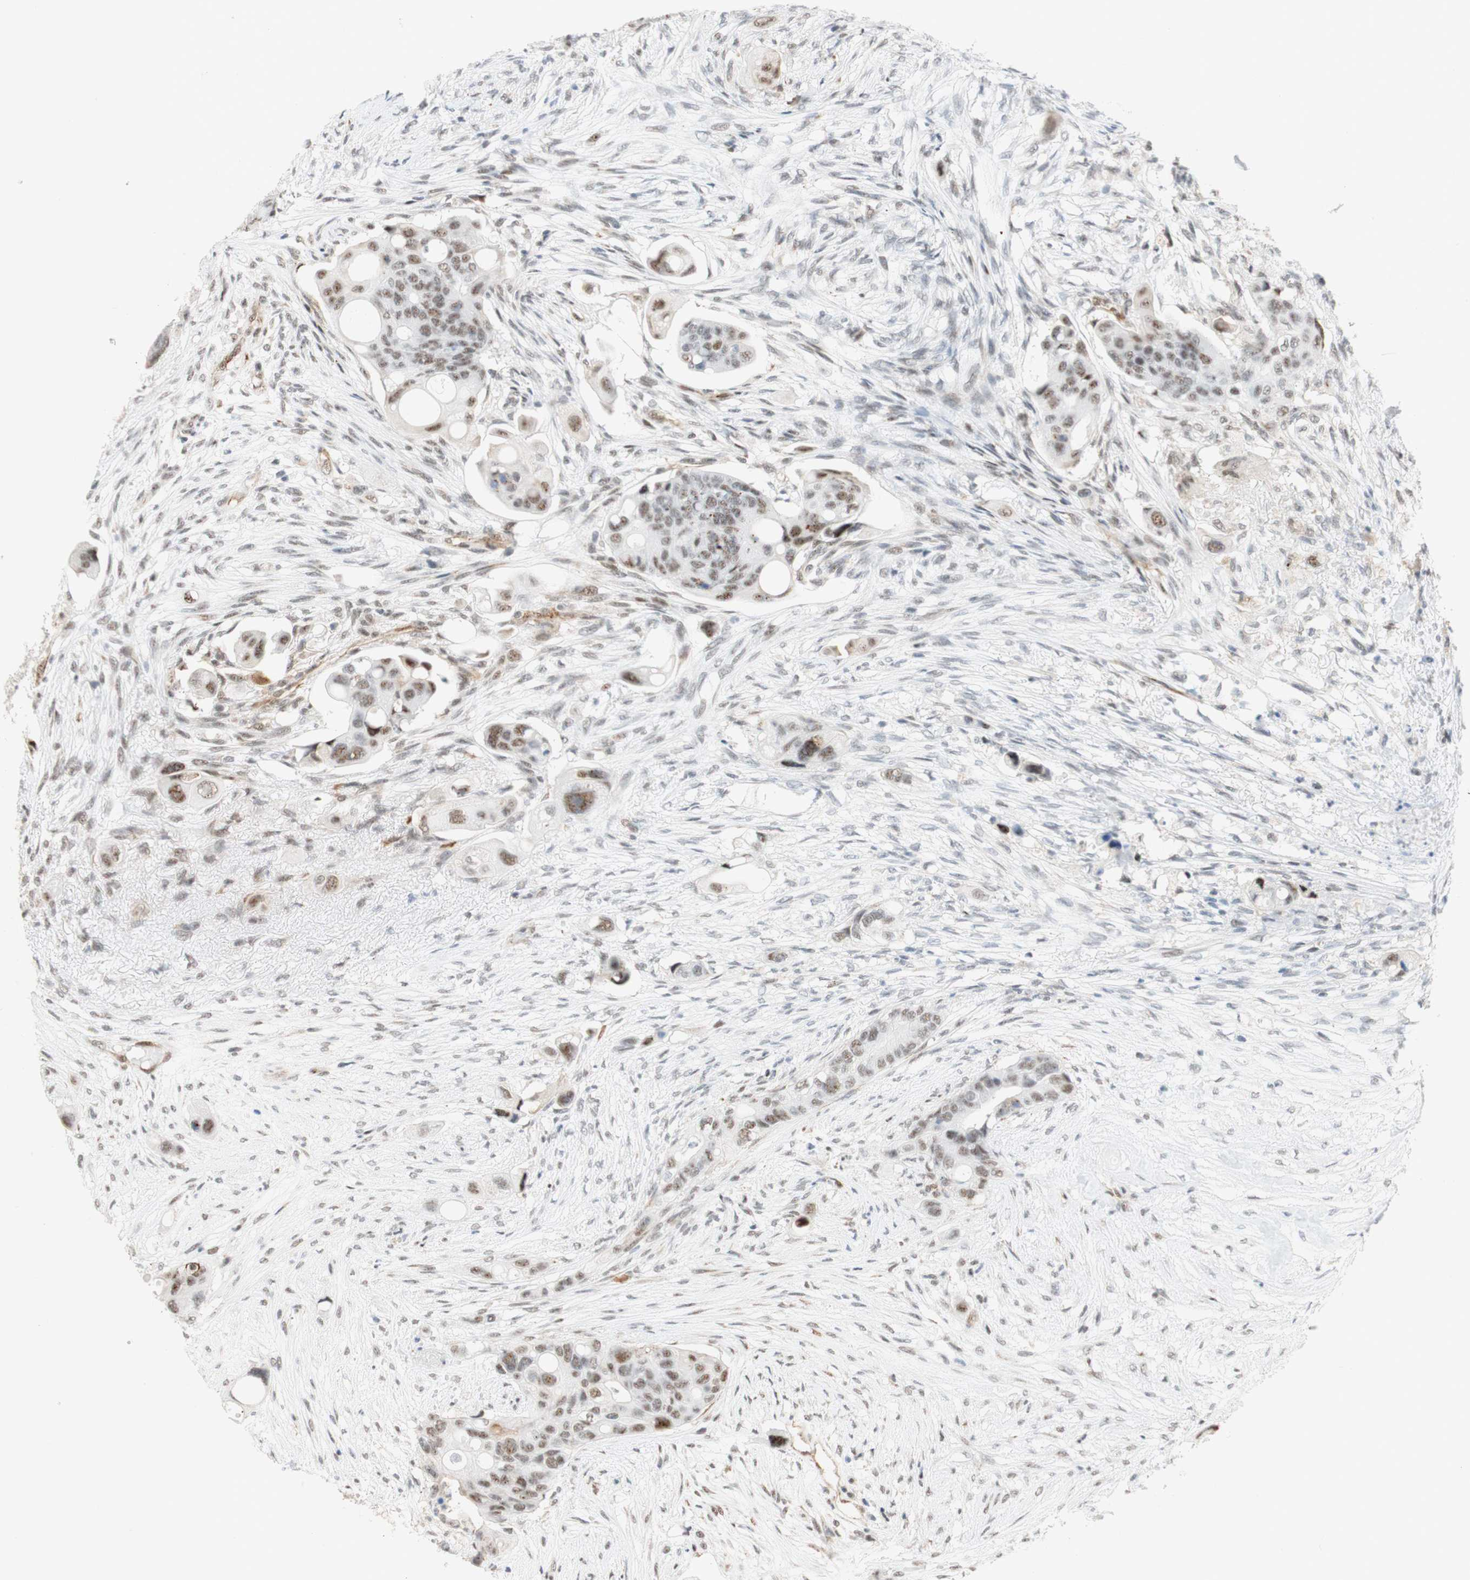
{"staining": {"intensity": "weak", "quantity": "25%-75%", "location": "nuclear"}, "tissue": "colorectal cancer", "cell_type": "Tumor cells", "image_type": "cancer", "snomed": [{"axis": "morphology", "description": "Adenocarcinoma, NOS"}, {"axis": "topography", "description": "Colon"}], "caption": "DAB immunohistochemical staining of adenocarcinoma (colorectal) reveals weak nuclear protein positivity in about 25%-75% of tumor cells.", "gene": "SAP18", "patient": {"sex": "female", "age": 57}}